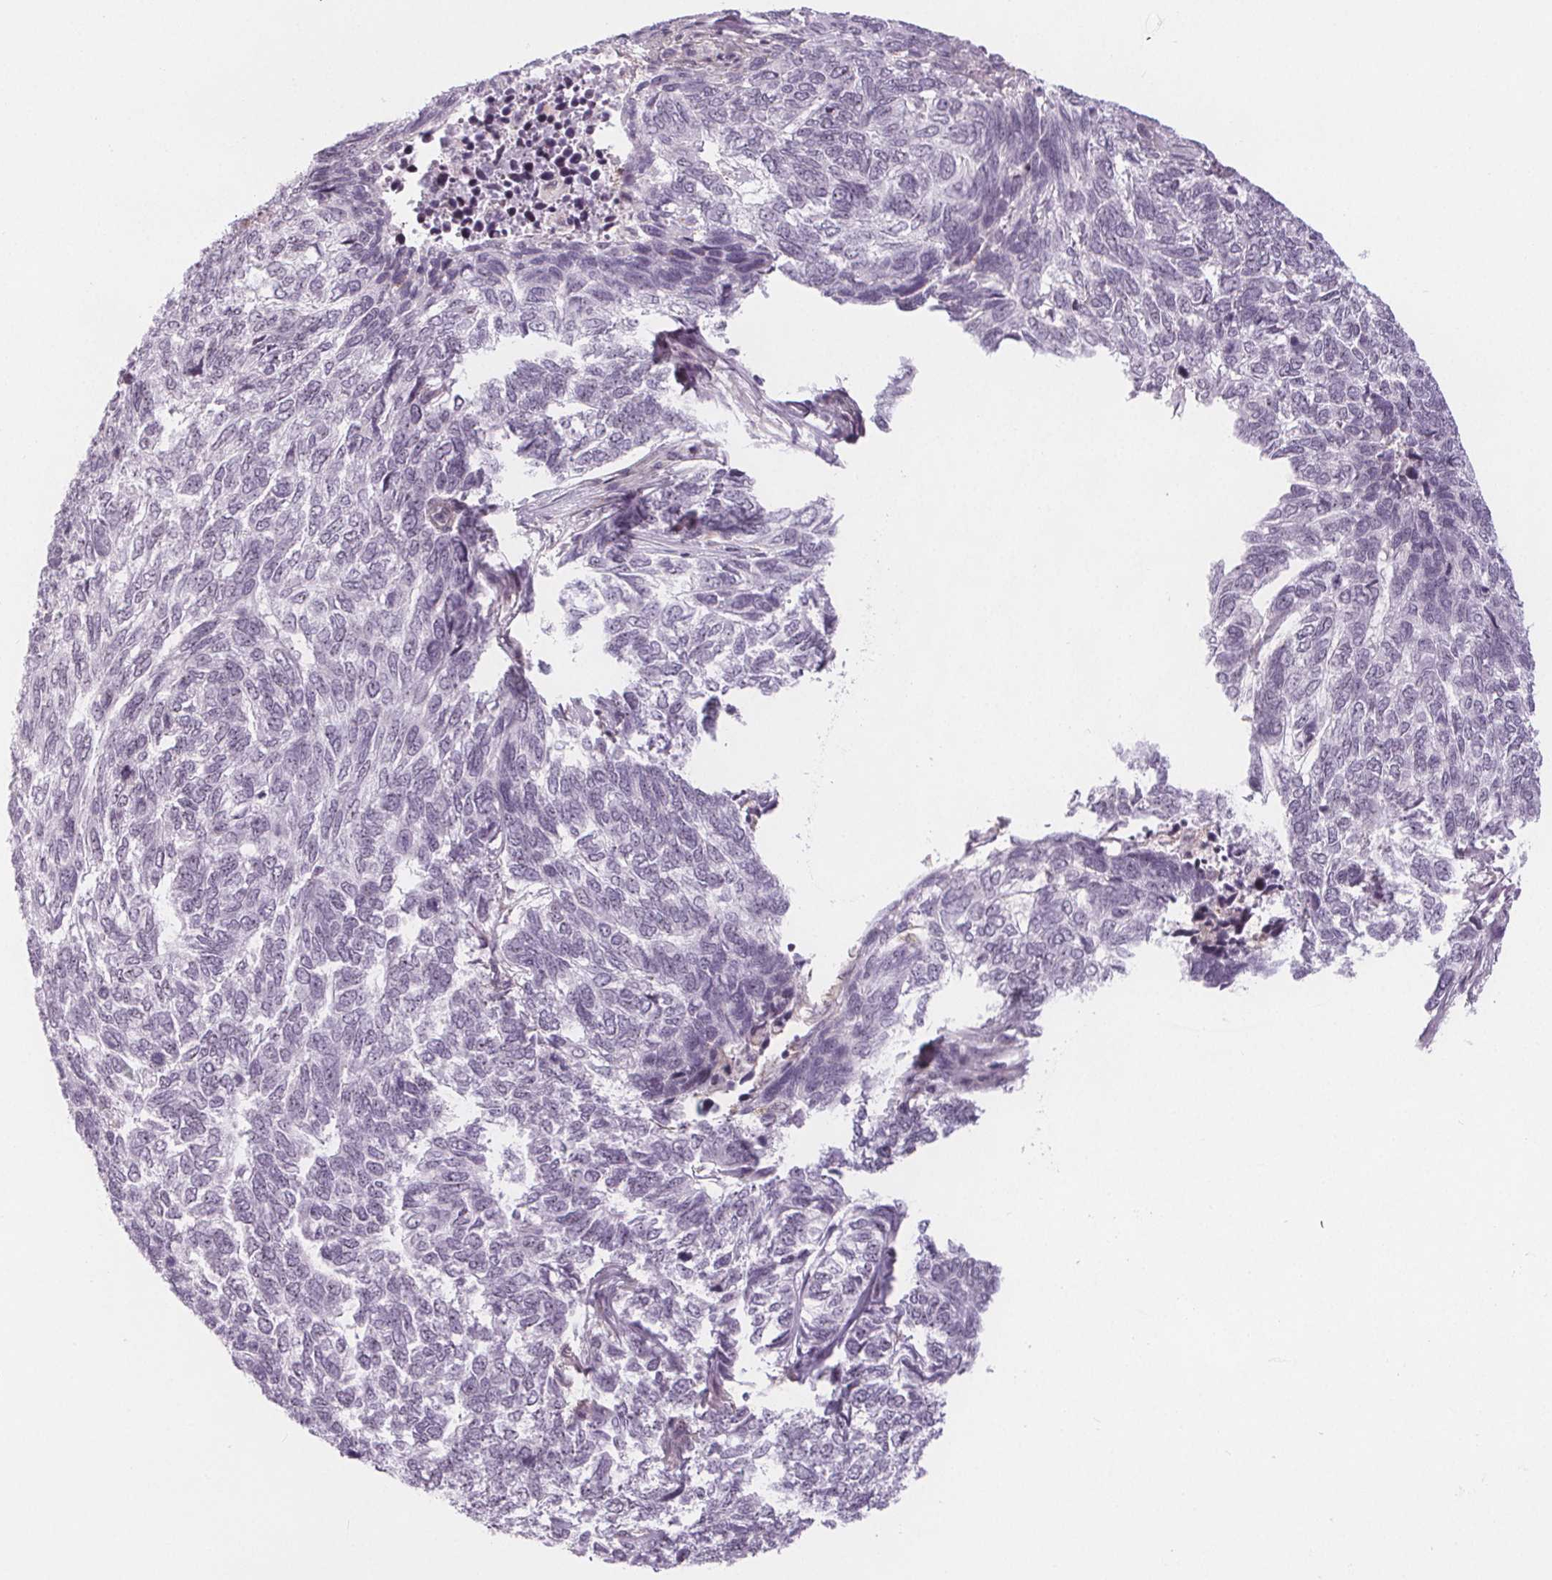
{"staining": {"intensity": "negative", "quantity": "none", "location": "none"}, "tissue": "skin cancer", "cell_type": "Tumor cells", "image_type": "cancer", "snomed": [{"axis": "morphology", "description": "Basal cell carcinoma"}, {"axis": "topography", "description": "Skin"}], "caption": "A high-resolution photomicrograph shows IHC staining of skin cancer, which demonstrates no significant expression in tumor cells.", "gene": "NOLC1", "patient": {"sex": "female", "age": 65}}